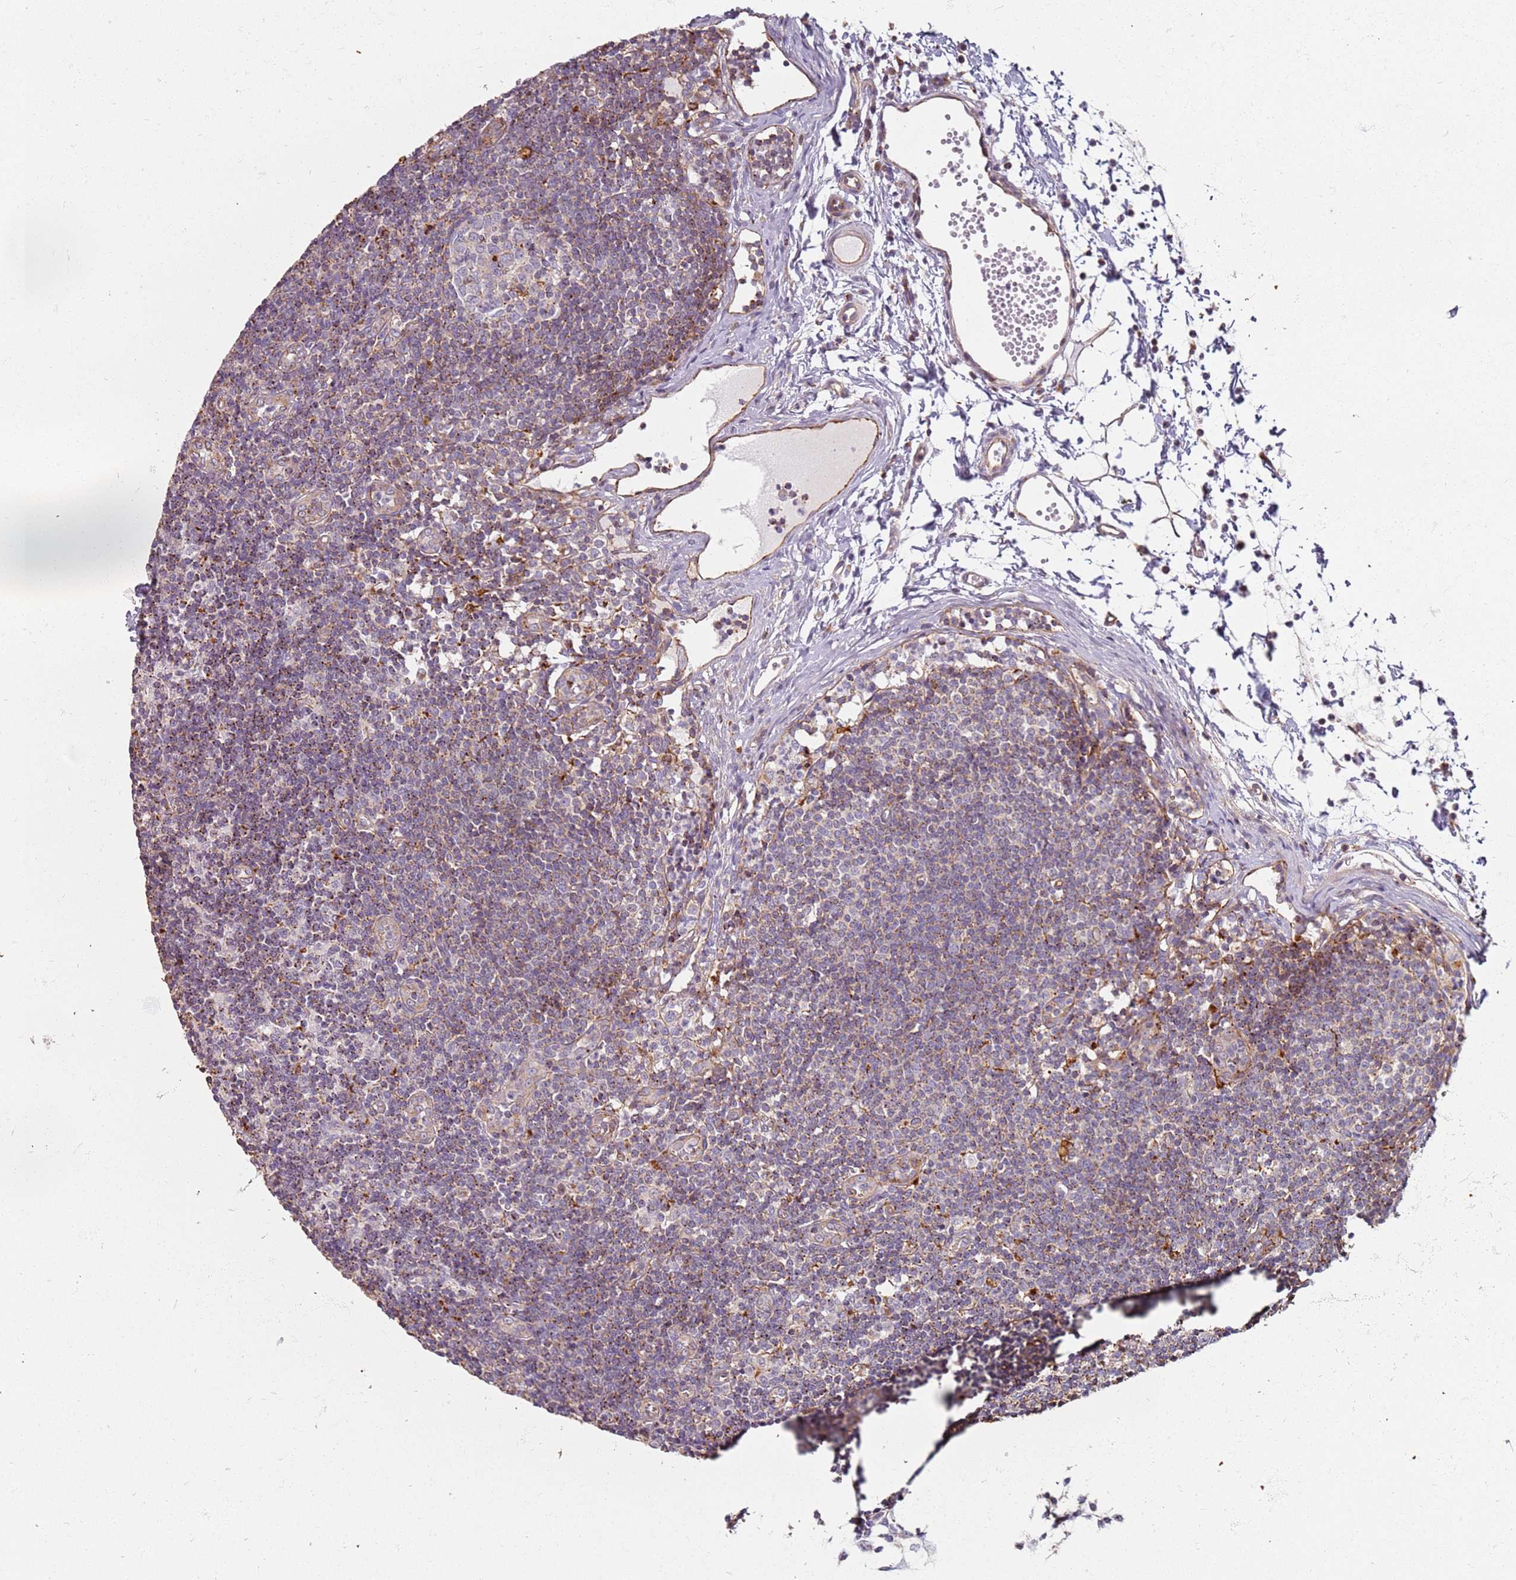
{"staining": {"intensity": "moderate", "quantity": "<25%", "location": "cytoplasmic/membranous"}, "tissue": "lymph node", "cell_type": "Germinal center cells", "image_type": "normal", "snomed": [{"axis": "morphology", "description": "Normal tissue, NOS"}, {"axis": "topography", "description": "Lymph node"}], "caption": "Lymph node stained with a brown dye reveals moderate cytoplasmic/membranous positive expression in approximately <25% of germinal center cells.", "gene": "PROKR2", "patient": {"sex": "female", "age": 37}}